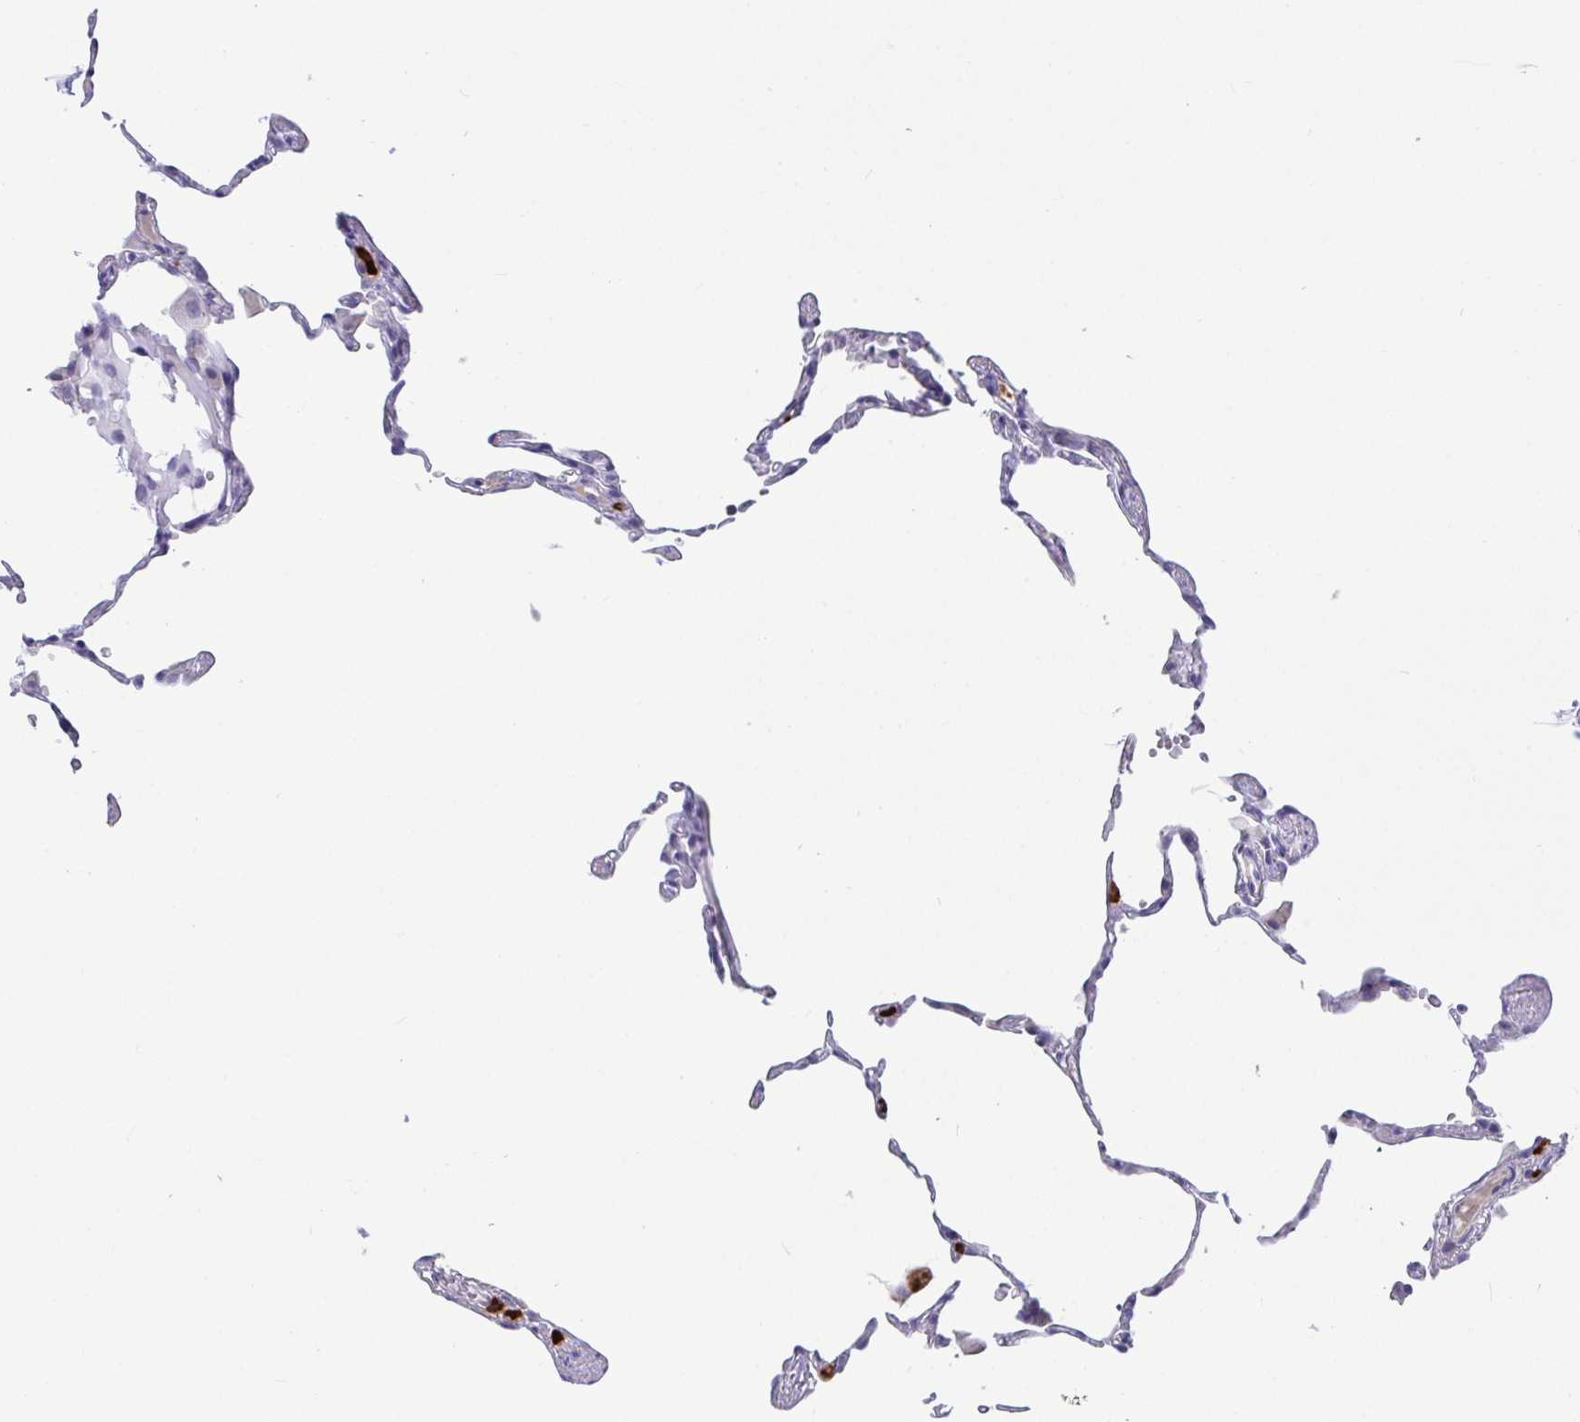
{"staining": {"intensity": "negative", "quantity": "none", "location": "none"}, "tissue": "lung", "cell_type": "Alveolar cells", "image_type": "normal", "snomed": [{"axis": "morphology", "description": "Normal tissue, NOS"}, {"axis": "topography", "description": "Lung"}], "caption": "IHC image of normal lung stained for a protein (brown), which displays no expression in alveolar cells.", "gene": "PLA2G1B", "patient": {"sex": "female", "age": 57}}